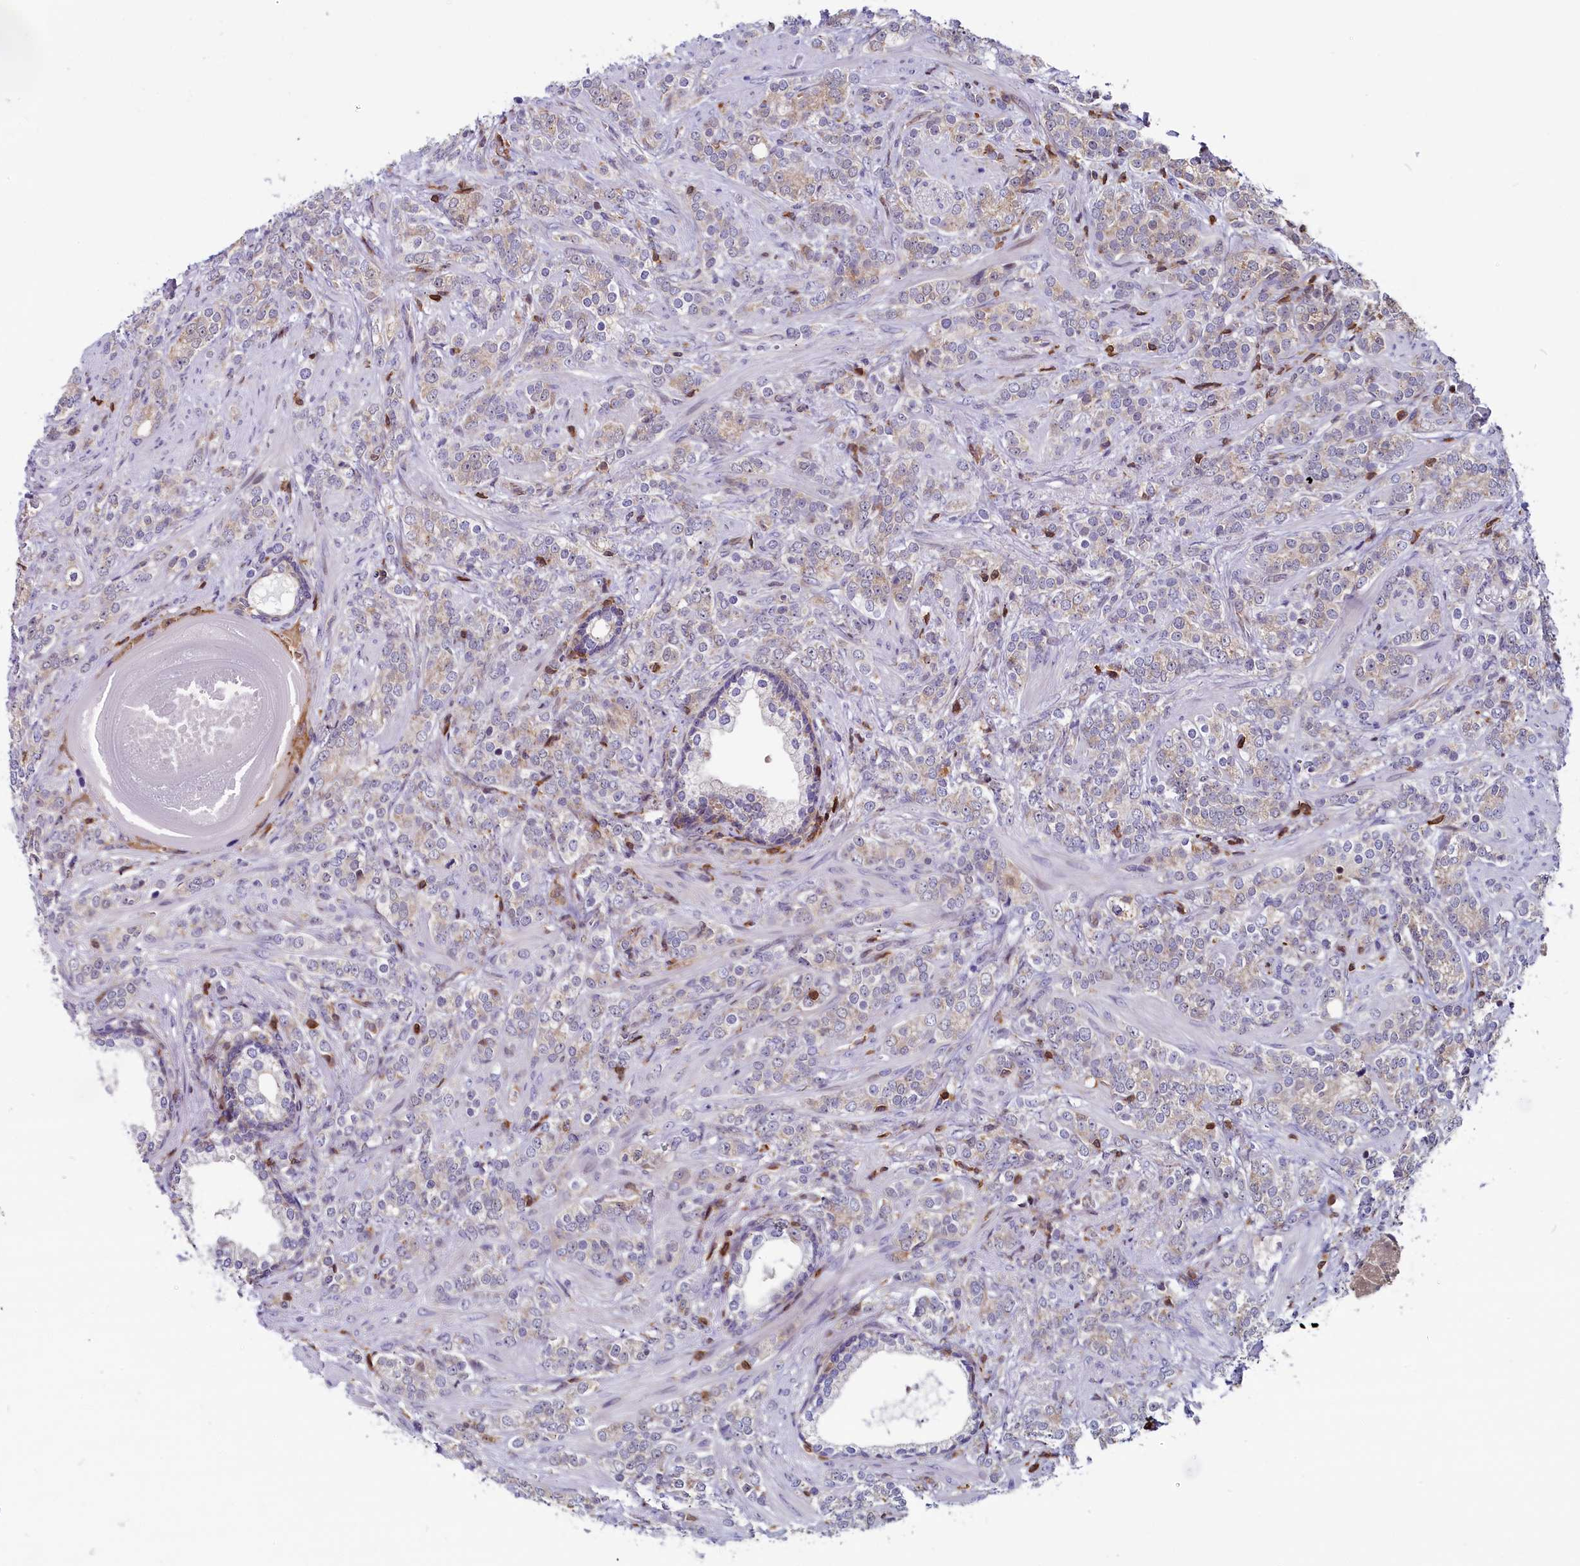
{"staining": {"intensity": "negative", "quantity": "none", "location": "none"}, "tissue": "prostate cancer", "cell_type": "Tumor cells", "image_type": "cancer", "snomed": [{"axis": "morphology", "description": "Adenocarcinoma, High grade"}, {"axis": "topography", "description": "Prostate"}], "caption": "Immunohistochemical staining of adenocarcinoma (high-grade) (prostate) demonstrates no significant positivity in tumor cells.", "gene": "CIAPIN1", "patient": {"sex": "male", "age": 64}}